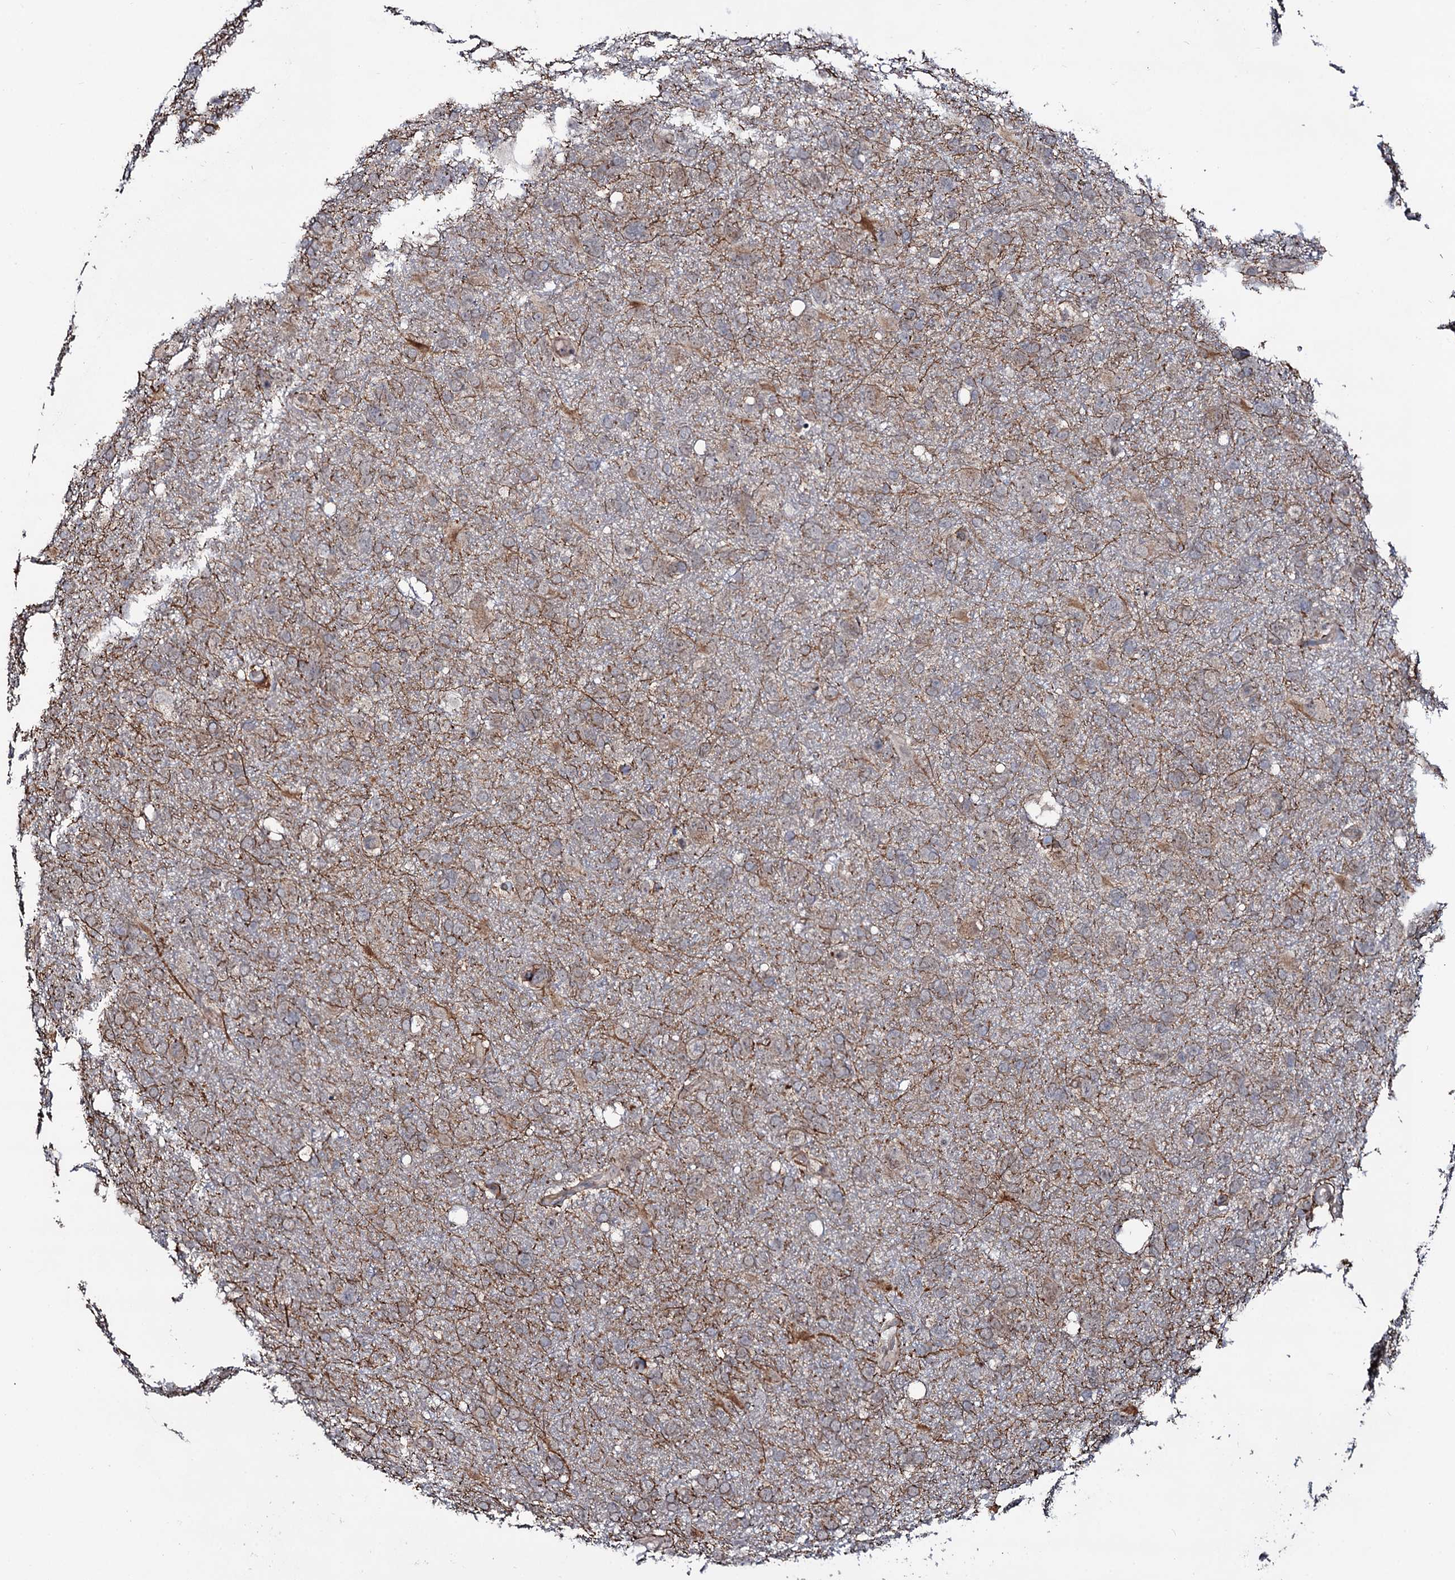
{"staining": {"intensity": "weak", "quantity": ">75%", "location": "cytoplasmic/membranous"}, "tissue": "glioma", "cell_type": "Tumor cells", "image_type": "cancer", "snomed": [{"axis": "morphology", "description": "Glioma, malignant, High grade"}, {"axis": "topography", "description": "Brain"}], "caption": "This image demonstrates immunohistochemistry staining of human high-grade glioma (malignant), with low weak cytoplasmic/membranous positivity in about >75% of tumor cells.", "gene": "COG6", "patient": {"sex": "male", "age": 61}}